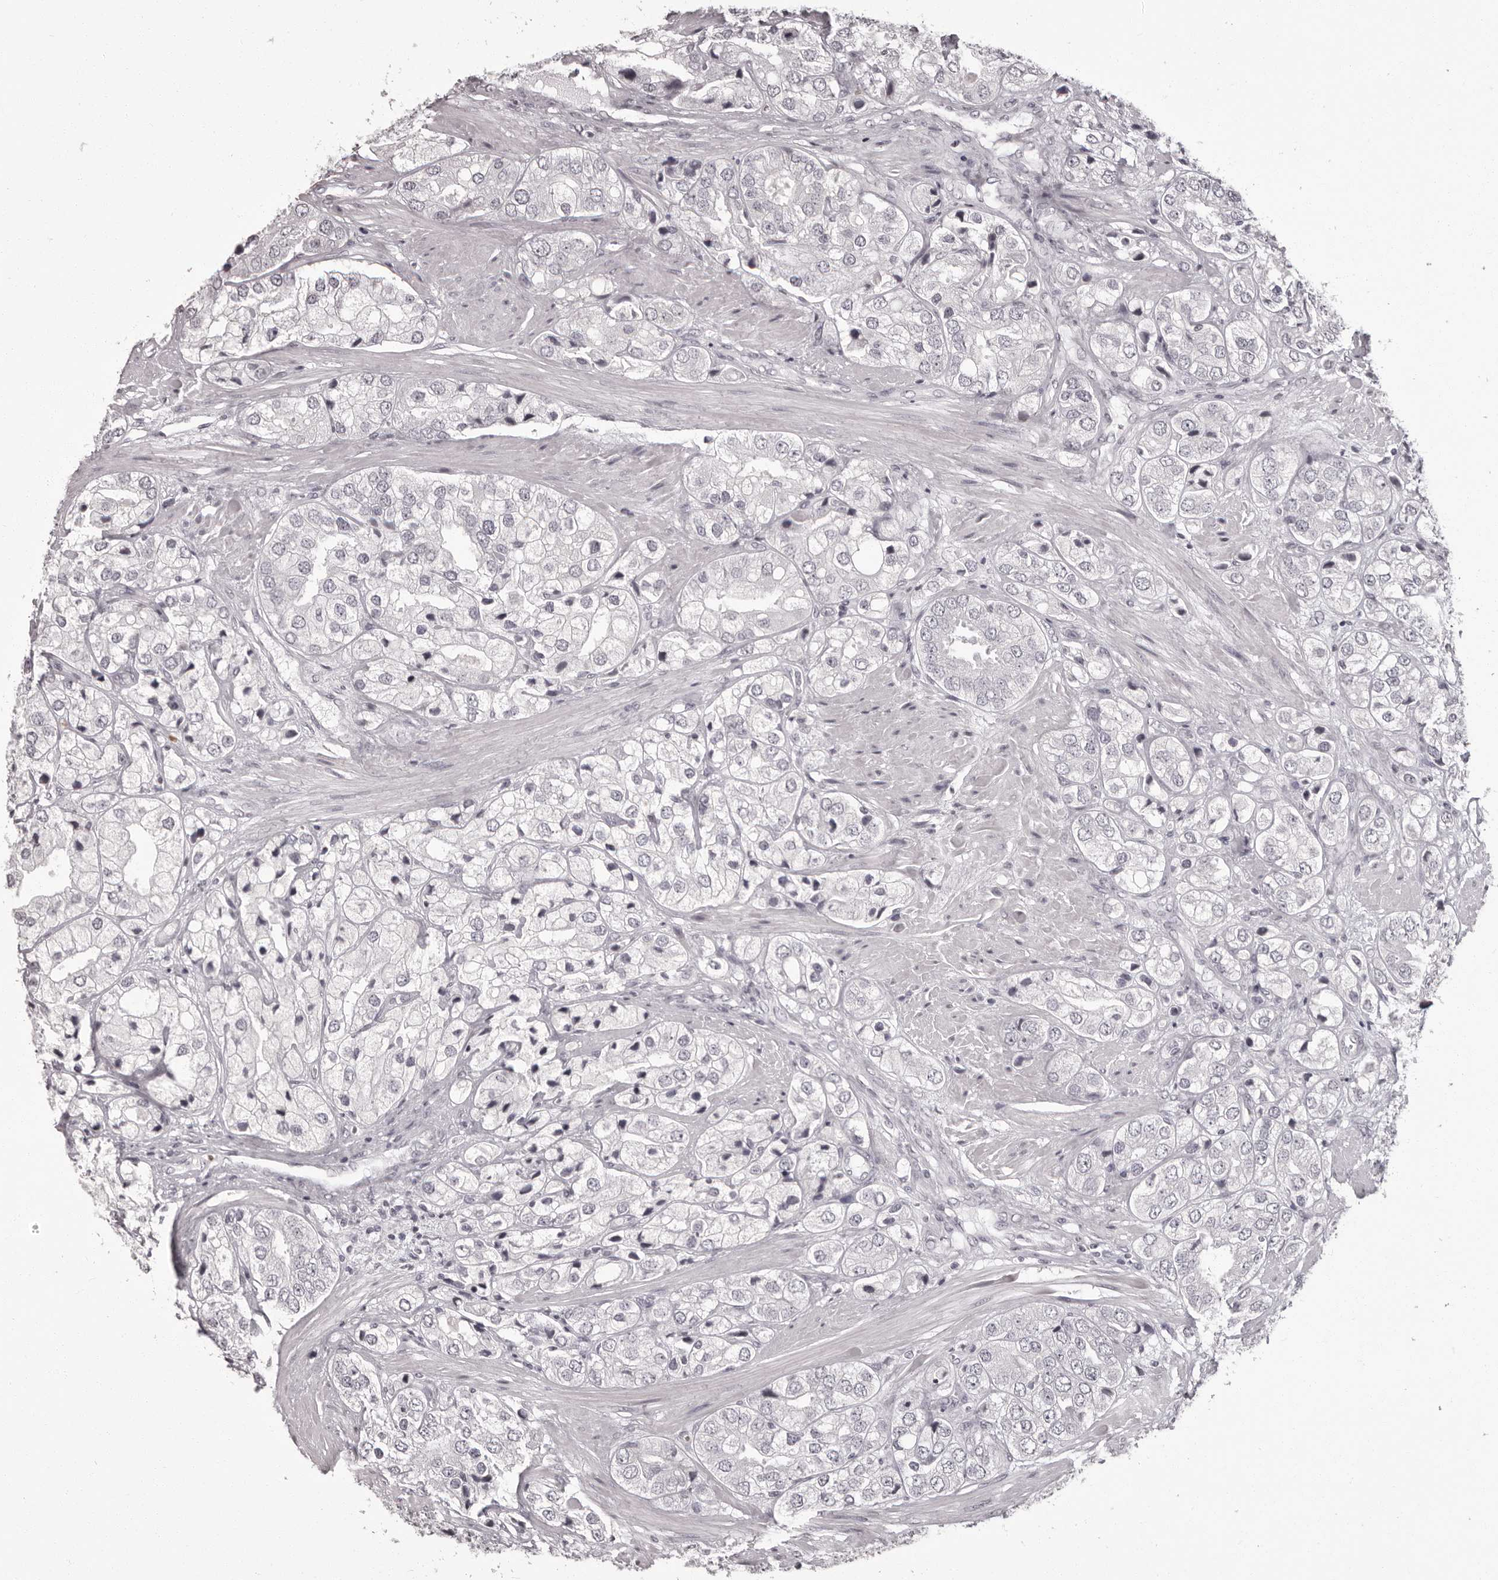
{"staining": {"intensity": "negative", "quantity": "none", "location": "none"}, "tissue": "prostate cancer", "cell_type": "Tumor cells", "image_type": "cancer", "snomed": [{"axis": "morphology", "description": "Adenocarcinoma, High grade"}, {"axis": "topography", "description": "Prostate"}], "caption": "Protein analysis of prostate cancer shows no significant staining in tumor cells. Brightfield microscopy of immunohistochemistry stained with DAB (3,3'-diaminobenzidine) (brown) and hematoxylin (blue), captured at high magnification.", "gene": "C8orf74", "patient": {"sex": "male", "age": 50}}